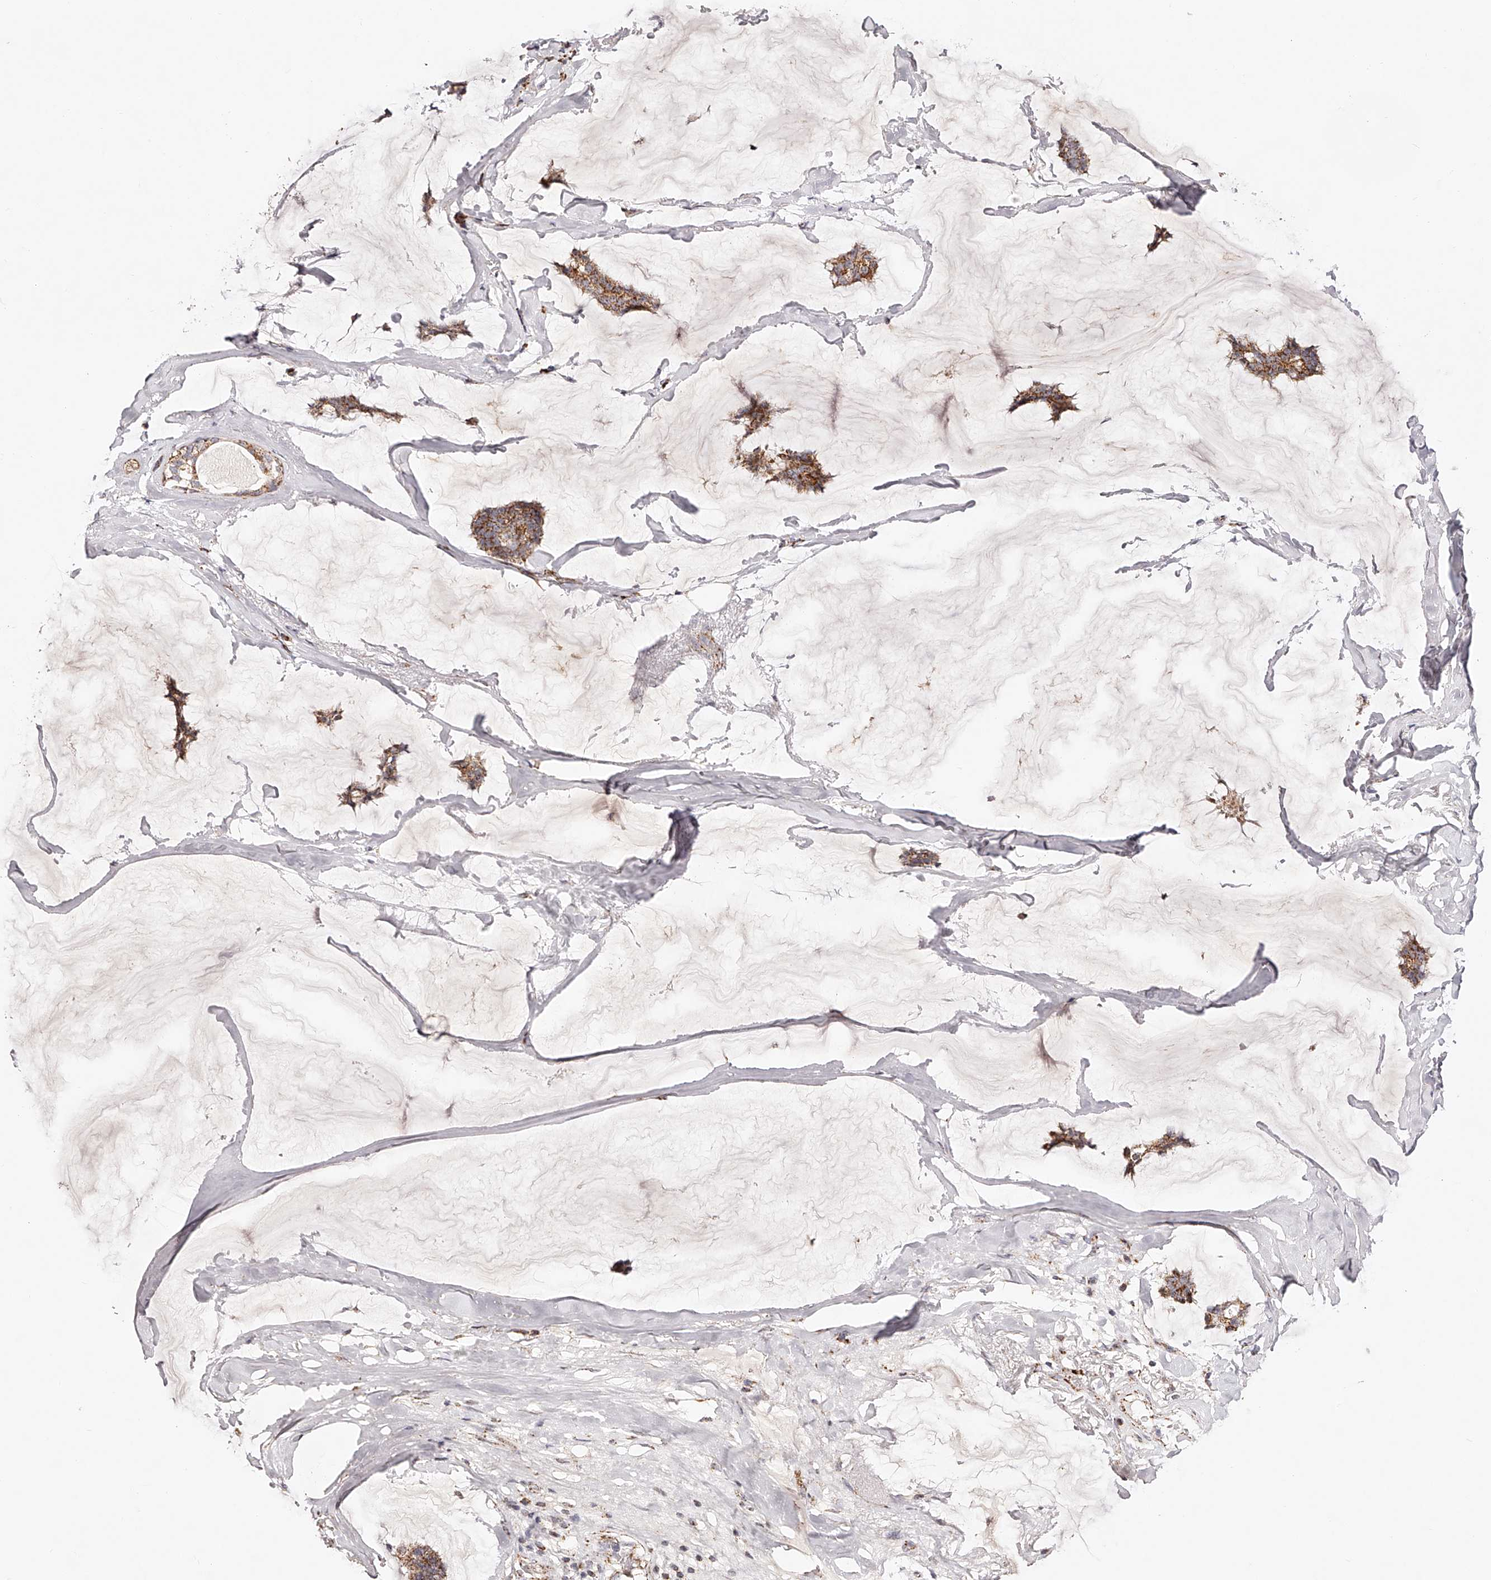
{"staining": {"intensity": "moderate", "quantity": ">75%", "location": "cytoplasmic/membranous"}, "tissue": "breast cancer", "cell_type": "Tumor cells", "image_type": "cancer", "snomed": [{"axis": "morphology", "description": "Duct carcinoma"}, {"axis": "topography", "description": "Breast"}], "caption": "Protein positivity by immunohistochemistry (IHC) demonstrates moderate cytoplasmic/membranous positivity in about >75% of tumor cells in breast intraductal carcinoma.", "gene": "NDUFV3", "patient": {"sex": "female", "age": 93}}